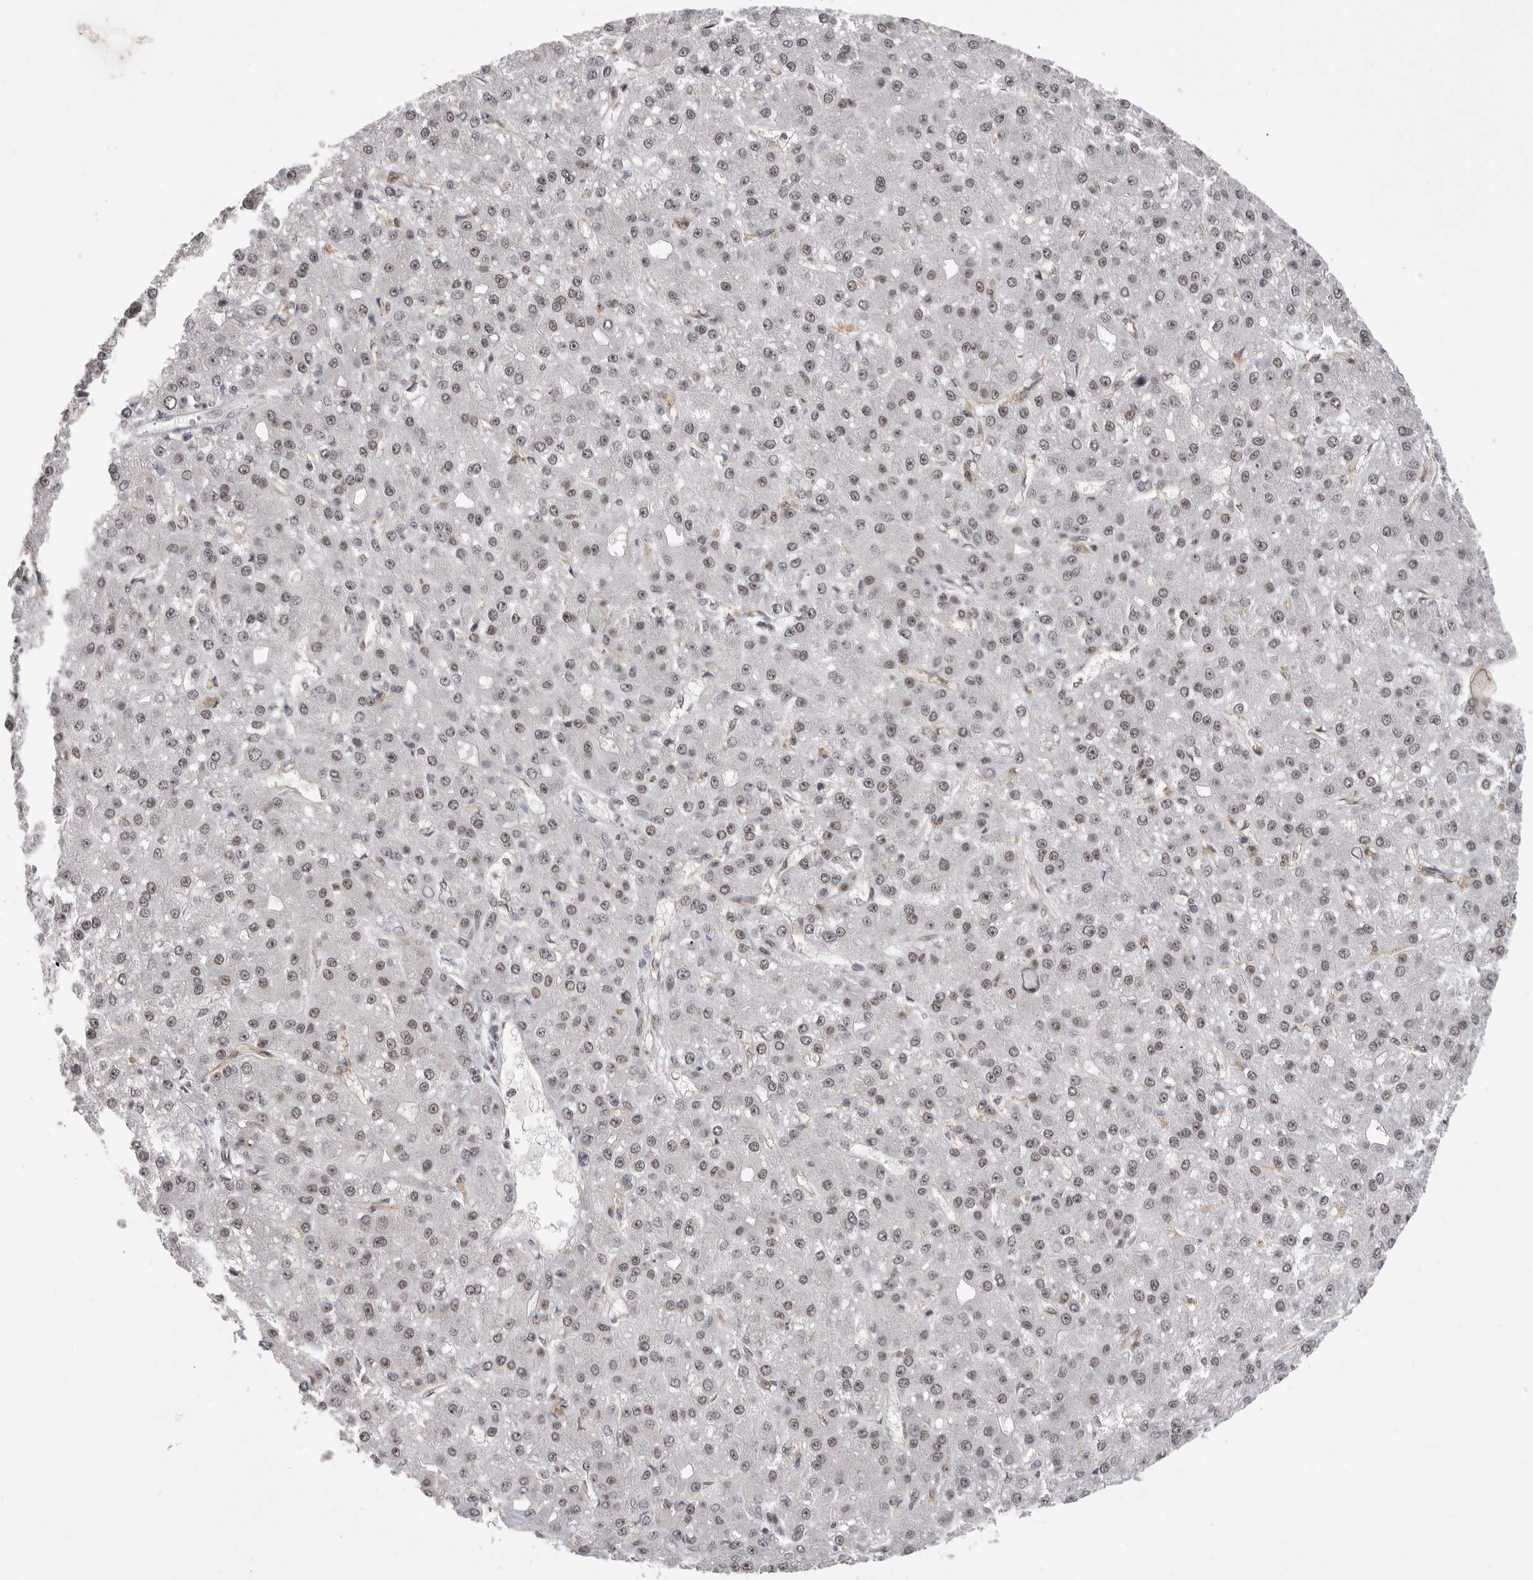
{"staining": {"intensity": "moderate", "quantity": "25%-75%", "location": "nuclear"}, "tissue": "liver cancer", "cell_type": "Tumor cells", "image_type": "cancer", "snomed": [{"axis": "morphology", "description": "Carcinoma, Hepatocellular, NOS"}, {"axis": "topography", "description": "Liver"}], "caption": "Immunohistochemical staining of human liver cancer (hepatocellular carcinoma) reveals medium levels of moderate nuclear expression in approximately 25%-75% of tumor cells.", "gene": "PPP1R8", "patient": {"sex": "male", "age": 67}}